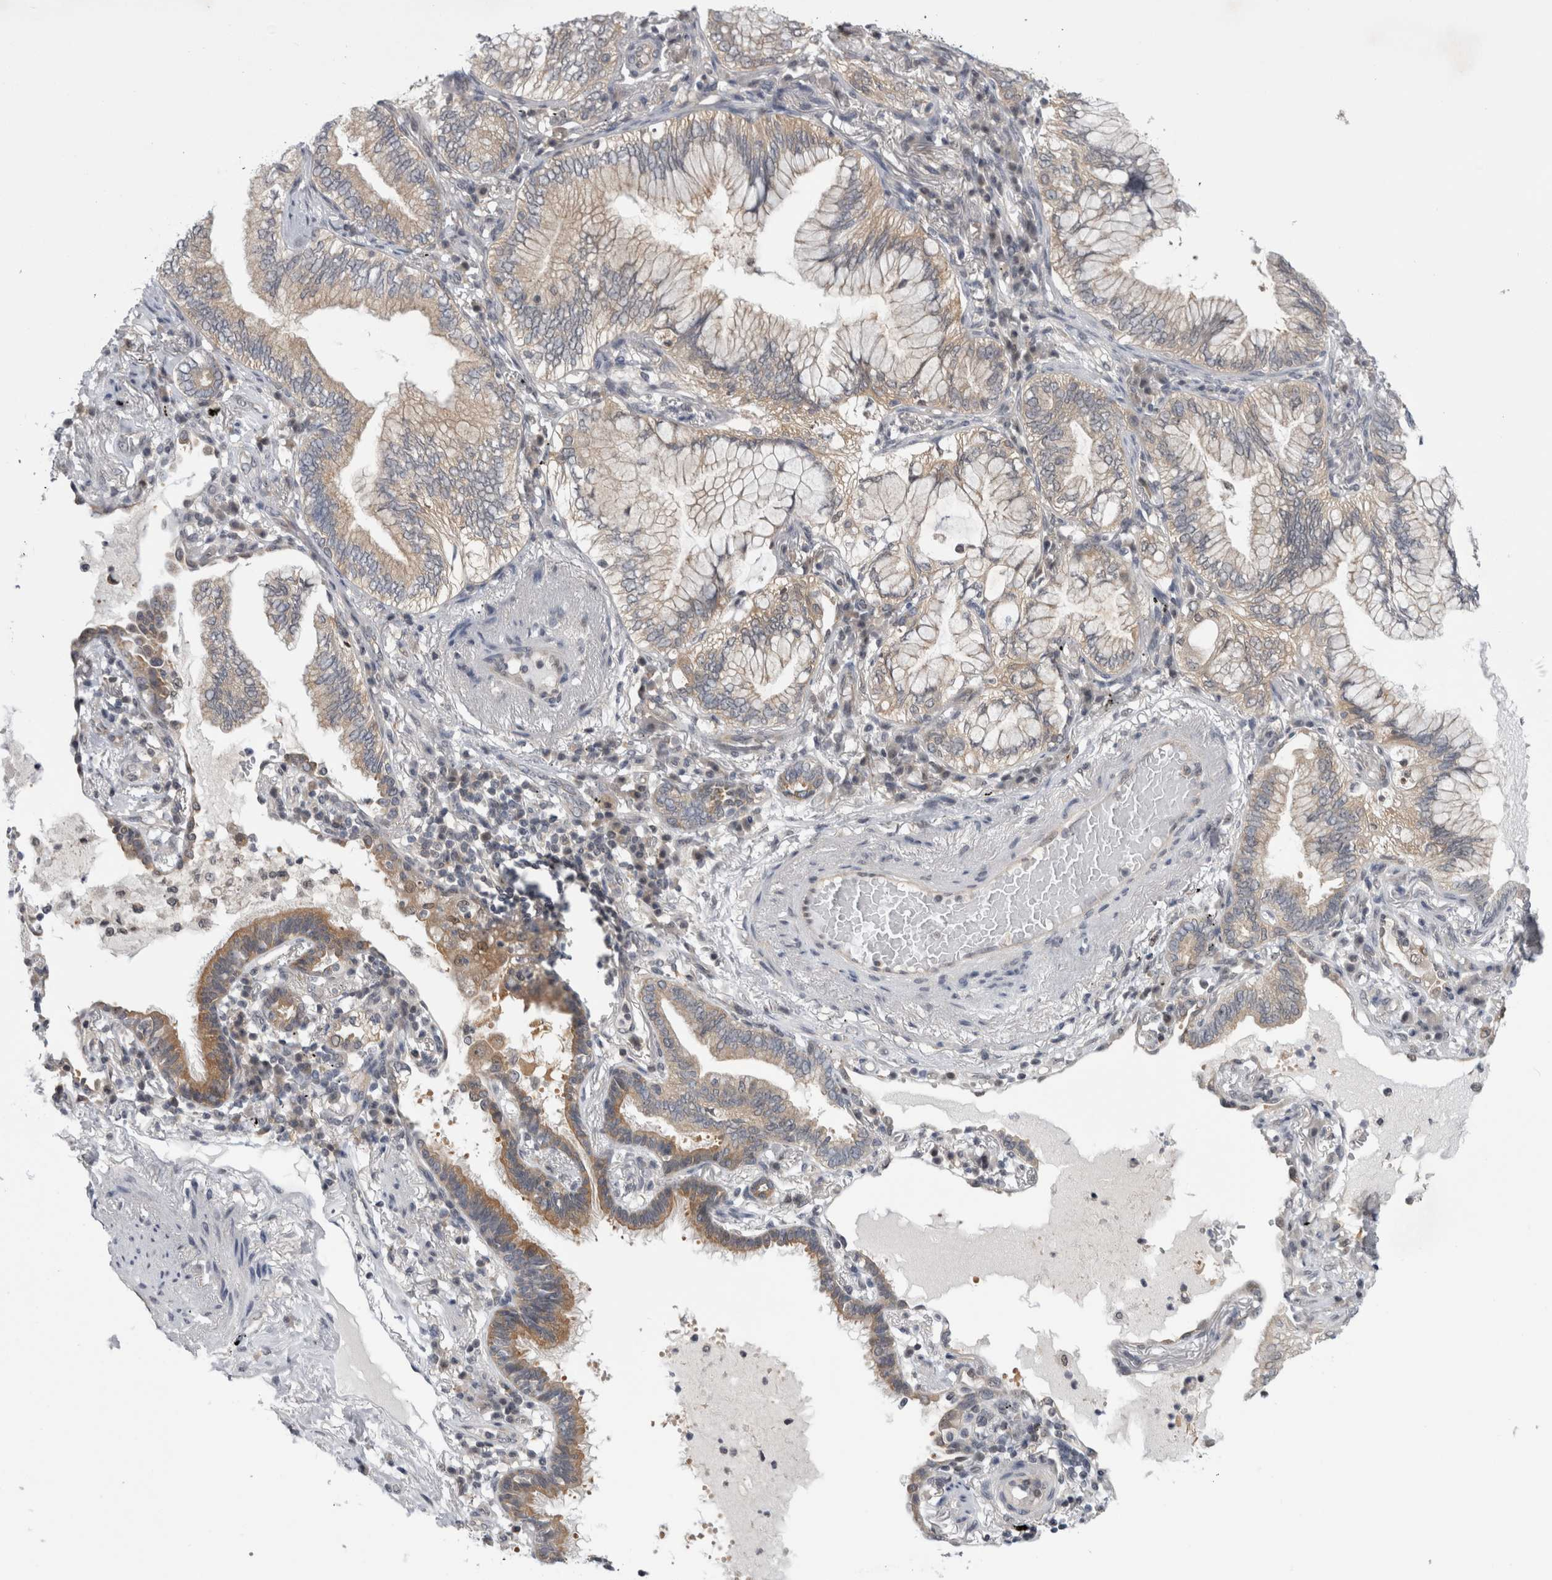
{"staining": {"intensity": "weak", "quantity": ">75%", "location": "cytoplasmic/membranous"}, "tissue": "lung cancer", "cell_type": "Tumor cells", "image_type": "cancer", "snomed": [{"axis": "morphology", "description": "Adenocarcinoma, NOS"}, {"axis": "topography", "description": "Lung"}], "caption": "Lung cancer stained with a brown dye demonstrates weak cytoplasmic/membranous positive expression in approximately >75% of tumor cells.", "gene": "PSMB2", "patient": {"sex": "female", "age": 70}}